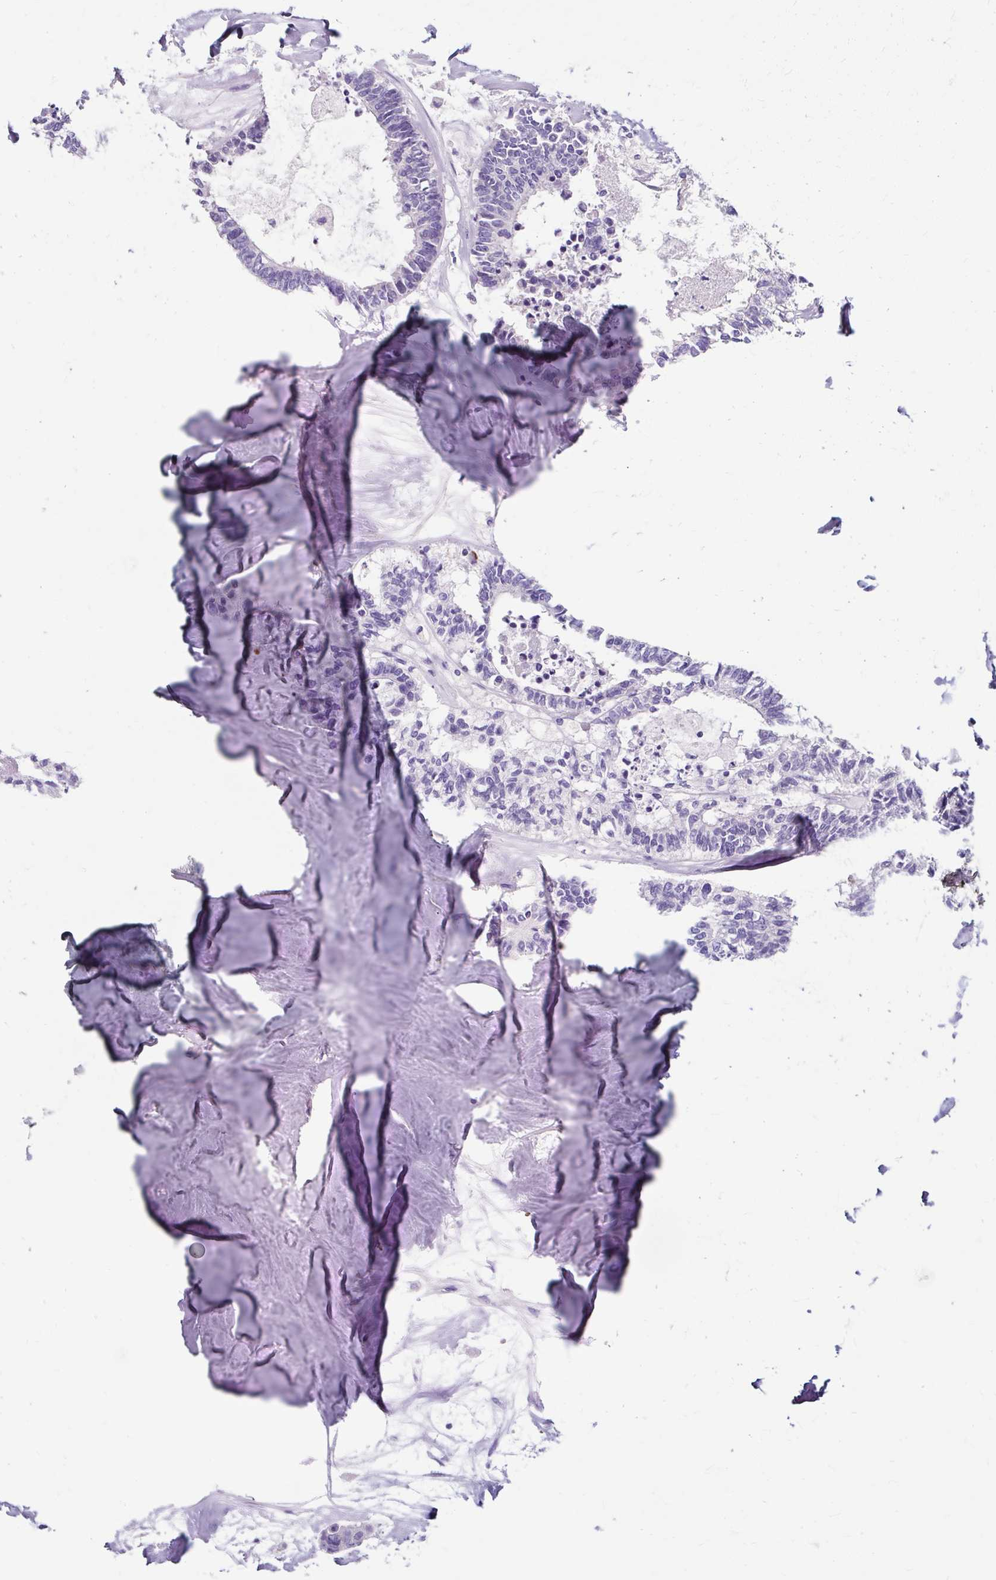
{"staining": {"intensity": "negative", "quantity": "none", "location": "none"}, "tissue": "colorectal cancer", "cell_type": "Tumor cells", "image_type": "cancer", "snomed": [{"axis": "morphology", "description": "Adenocarcinoma, NOS"}, {"axis": "topography", "description": "Colon"}, {"axis": "topography", "description": "Rectum"}], "caption": "Immunohistochemistry (IHC) of human adenocarcinoma (colorectal) reveals no staining in tumor cells. The staining is performed using DAB brown chromogen with nuclei counter-stained in using hematoxylin.", "gene": "ZNF555", "patient": {"sex": "male", "age": 57}}